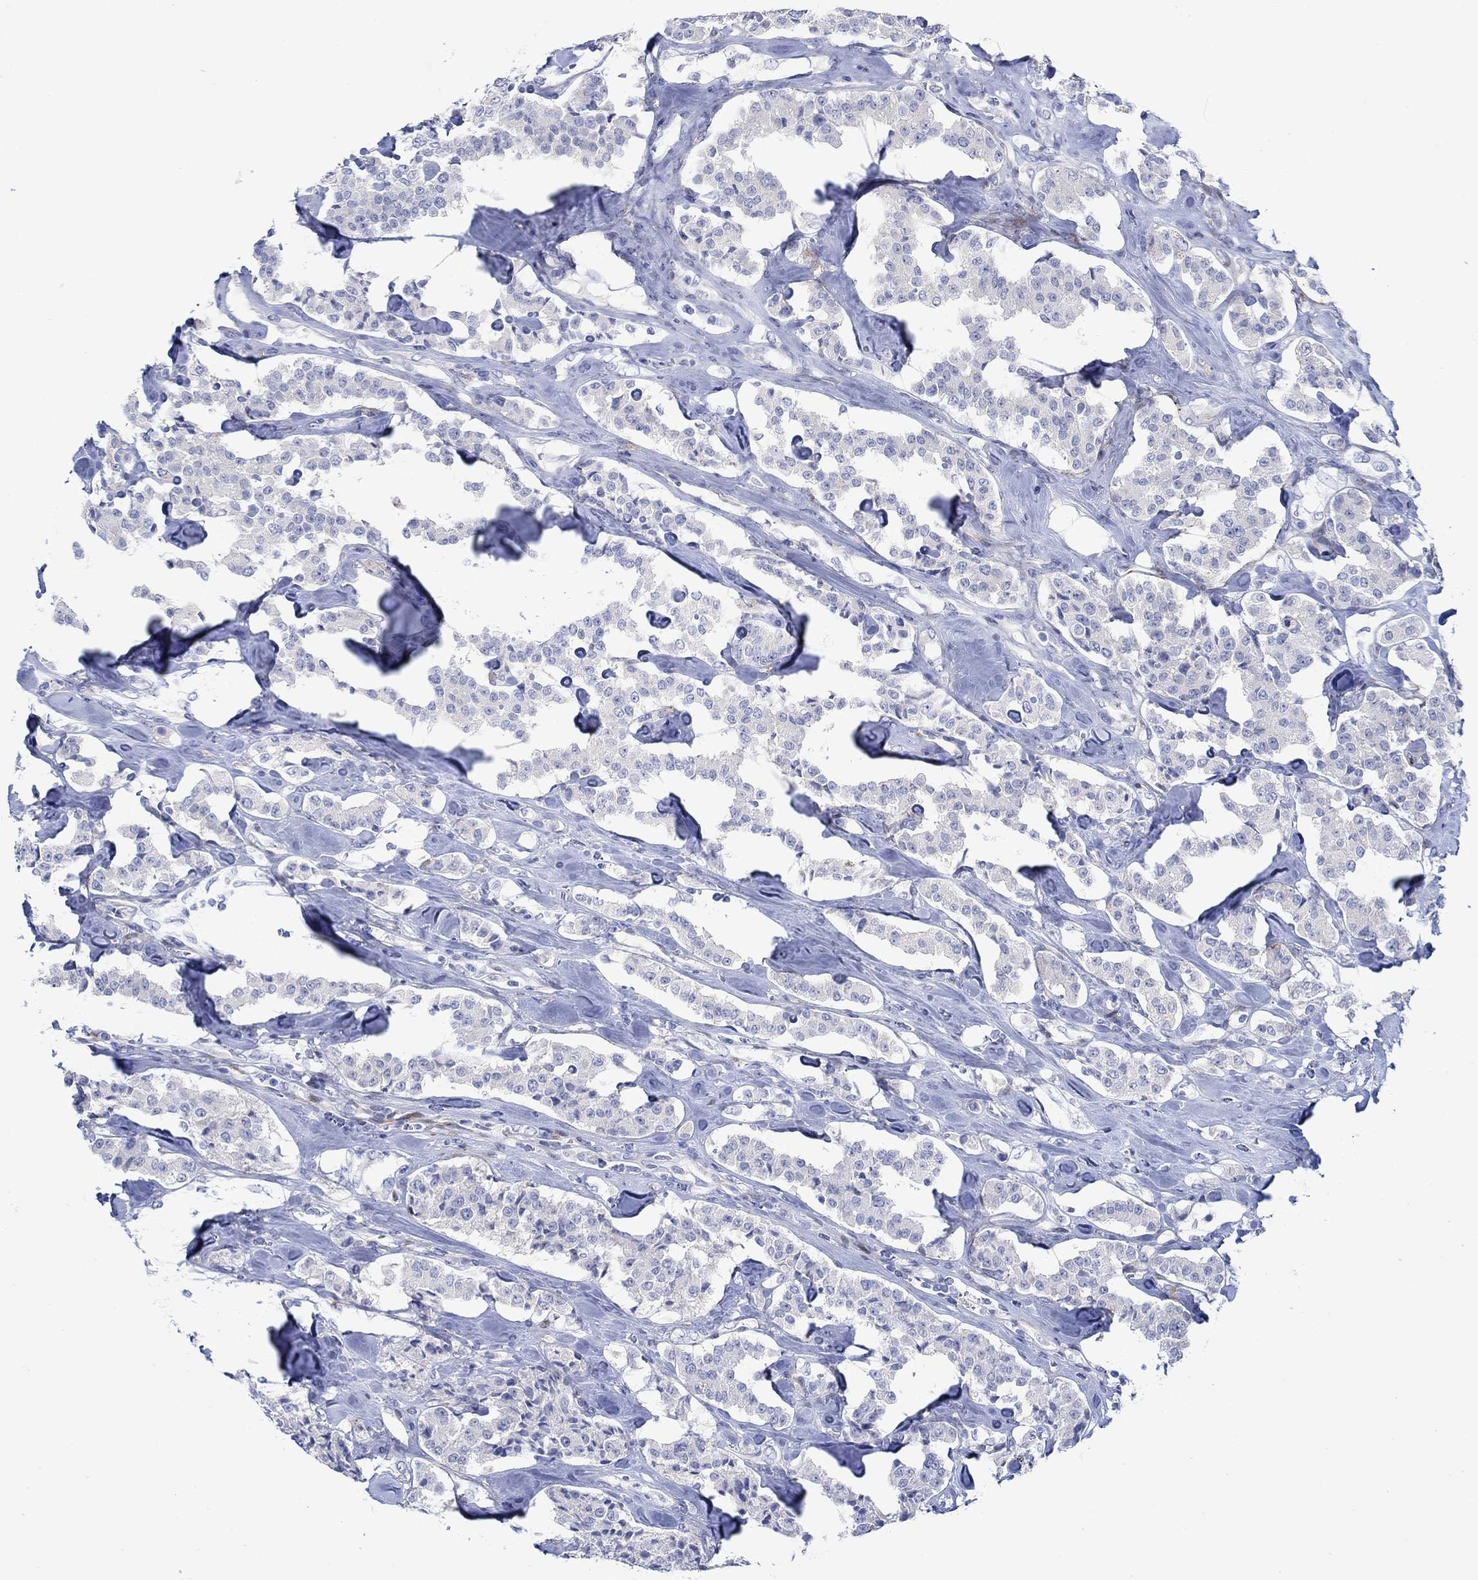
{"staining": {"intensity": "negative", "quantity": "none", "location": "none"}, "tissue": "carcinoid", "cell_type": "Tumor cells", "image_type": "cancer", "snomed": [{"axis": "morphology", "description": "Carcinoid, malignant, NOS"}, {"axis": "topography", "description": "Pancreas"}], "caption": "This is an IHC image of malignant carcinoid. There is no staining in tumor cells.", "gene": "KSR2", "patient": {"sex": "male", "age": 41}}